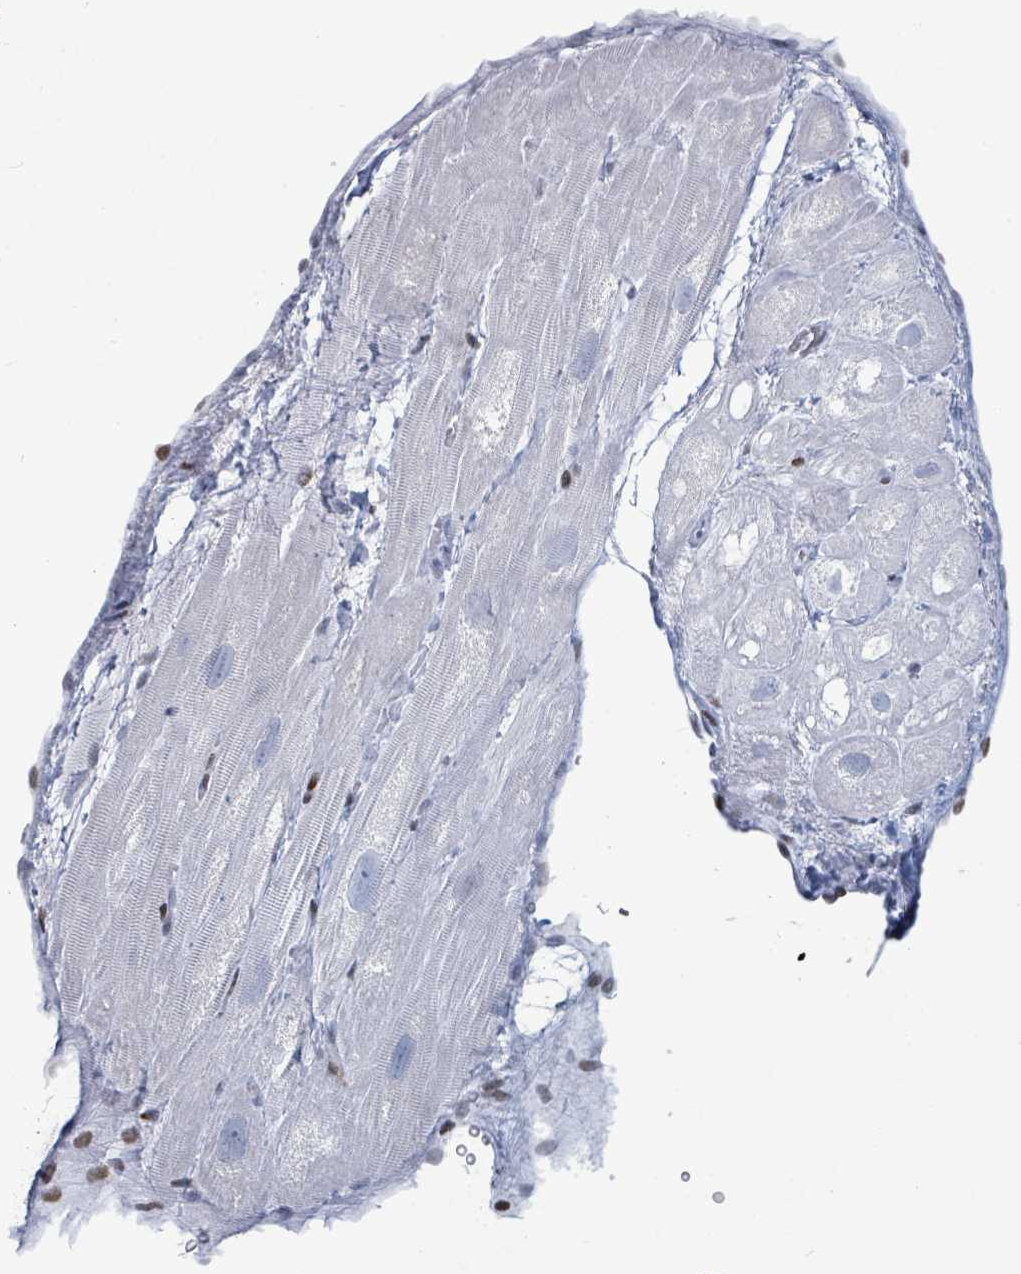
{"staining": {"intensity": "moderate", "quantity": "<25%", "location": "nuclear"}, "tissue": "heart muscle", "cell_type": "Cardiomyocytes", "image_type": "normal", "snomed": [{"axis": "morphology", "description": "Normal tissue, NOS"}, {"axis": "topography", "description": "Heart"}], "caption": "Heart muscle stained with immunohistochemistry shows moderate nuclear positivity in about <25% of cardiomyocytes.", "gene": "MALL", "patient": {"sex": "male", "age": 49}}